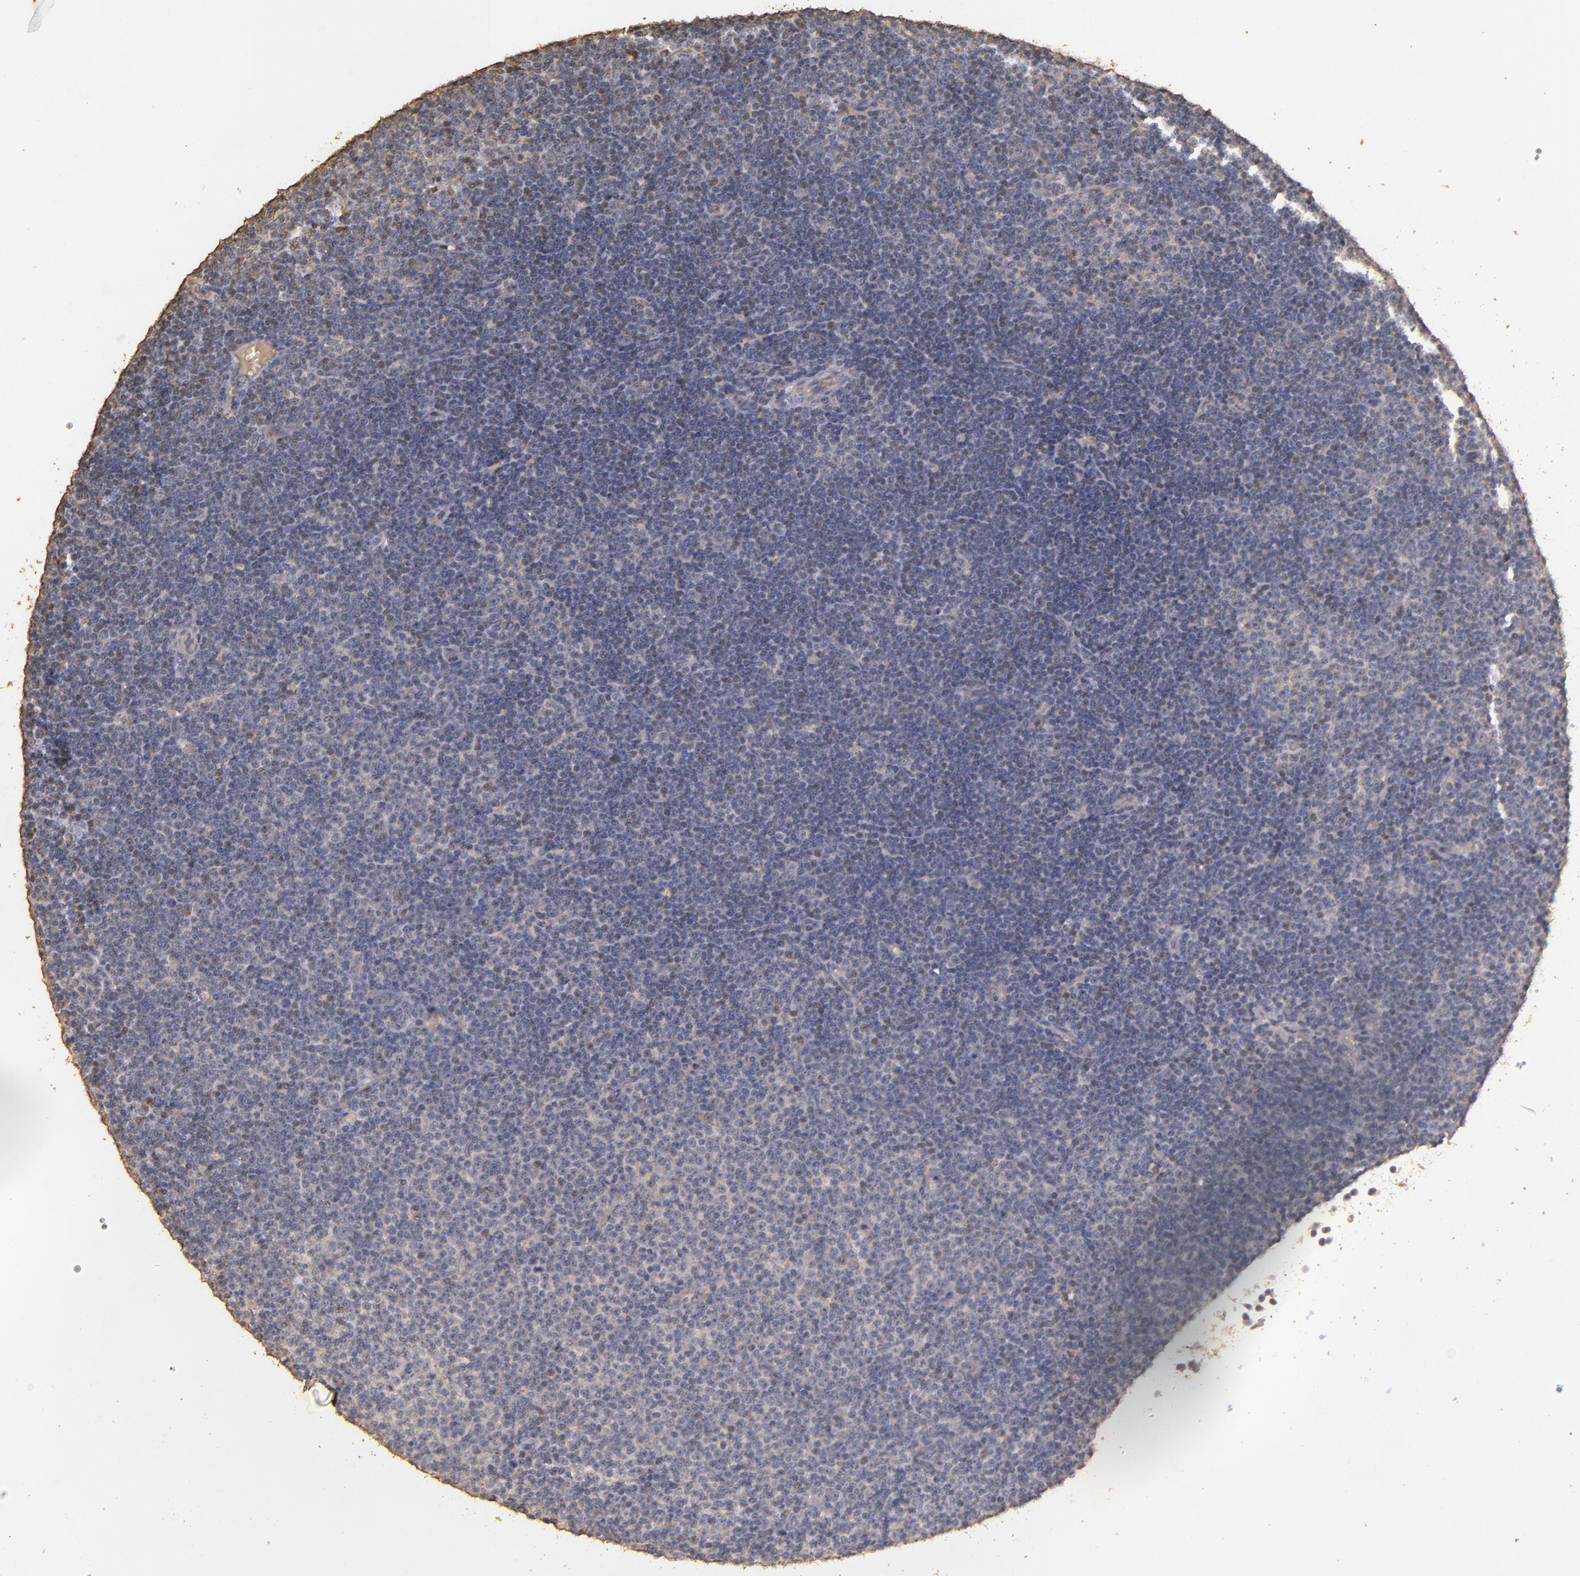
{"staining": {"intensity": "negative", "quantity": "none", "location": "none"}, "tissue": "lymphoma", "cell_type": "Tumor cells", "image_type": "cancer", "snomed": [{"axis": "morphology", "description": "Malignant lymphoma, non-Hodgkin's type, Low grade"}, {"axis": "topography", "description": "Lymph node"}], "caption": "A high-resolution image shows immunohistochemistry staining of lymphoma, which demonstrates no significant positivity in tumor cells.", "gene": "BCL2L13", "patient": {"sex": "male", "age": 57}}